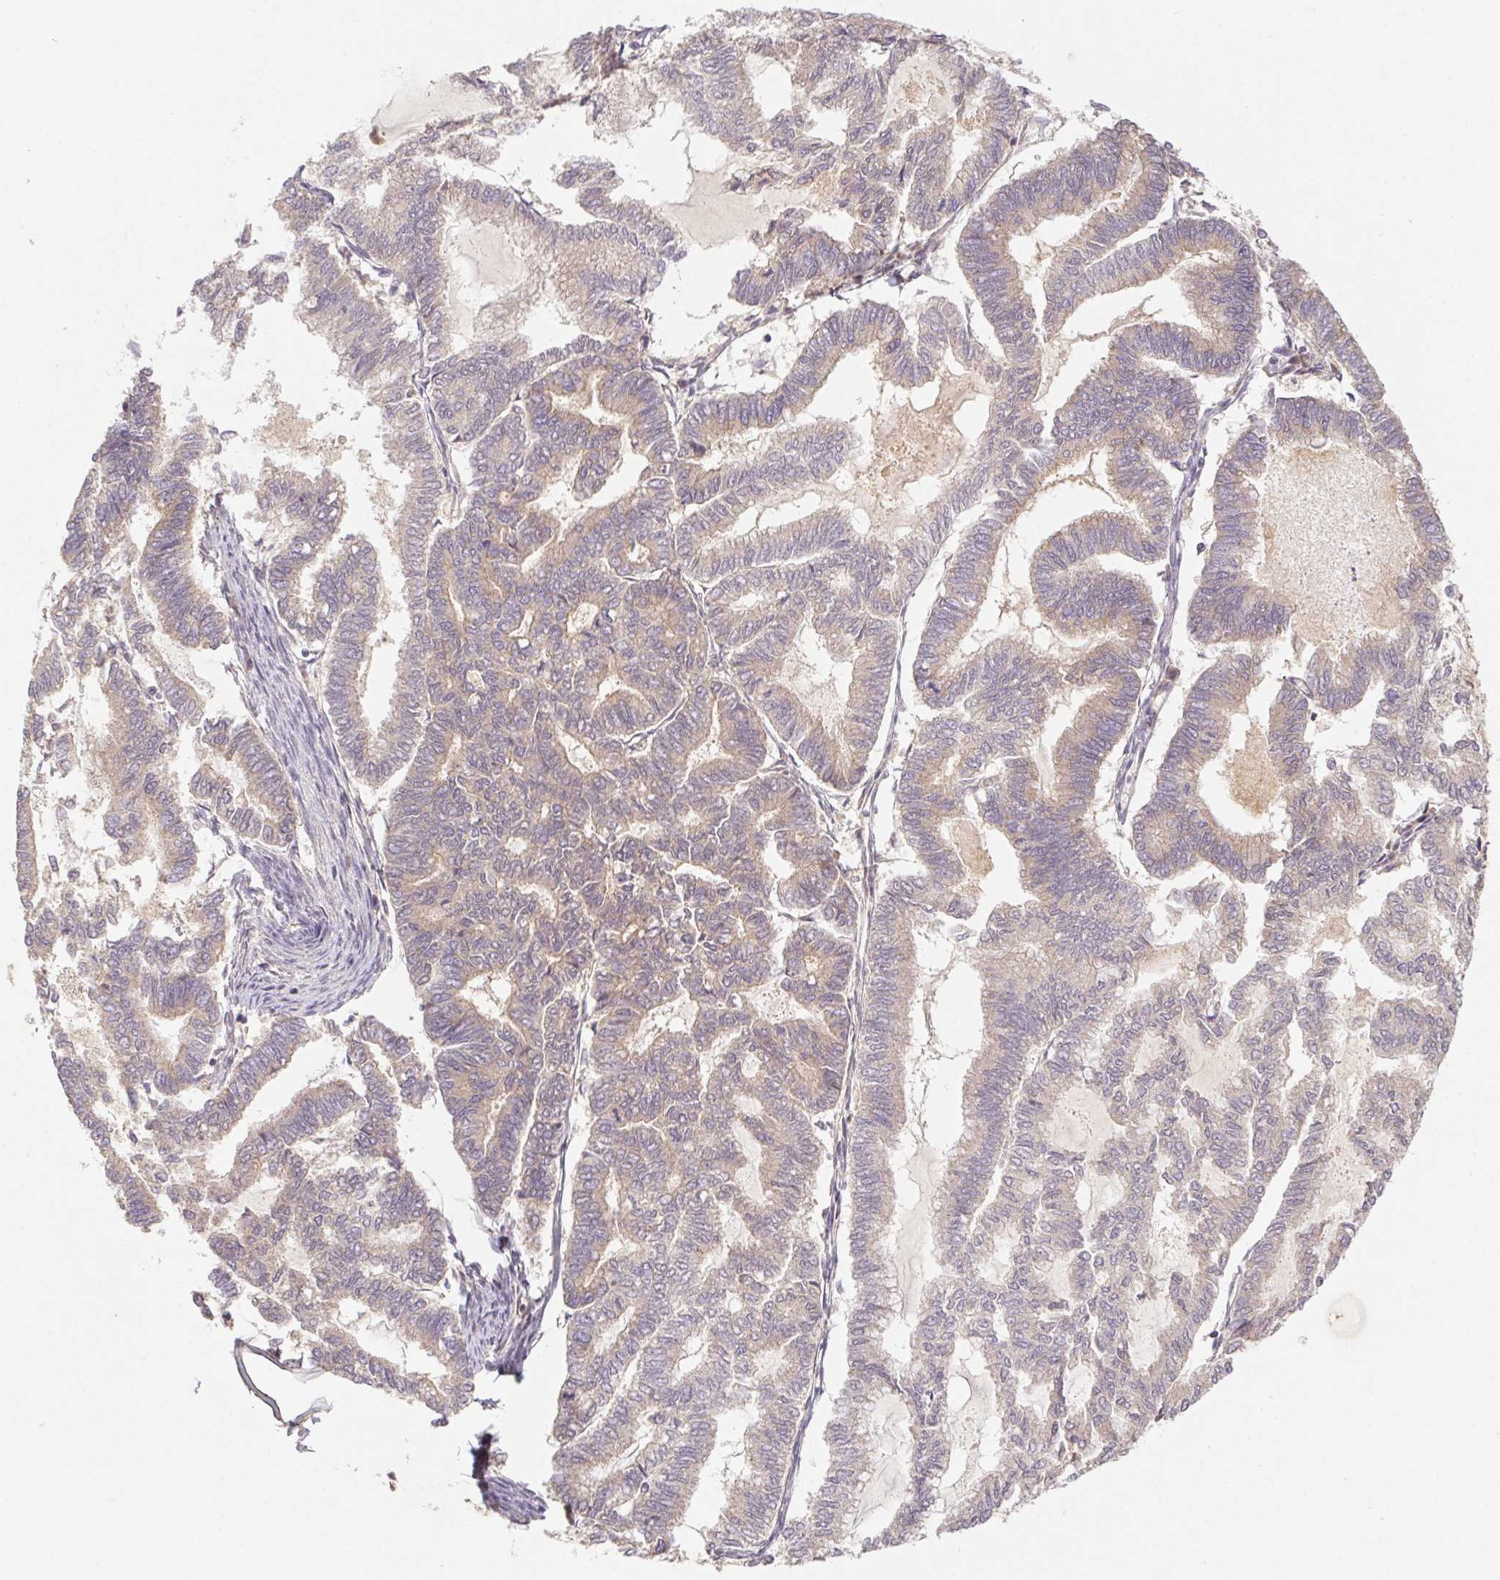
{"staining": {"intensity": "moderate", "quantity": "25%-75%", "location": "cytoplasmic/membranous"}, "tissue": "endometrial cancer", "cell_type": "Tumor cells", "image_type": "cancer", "snomed": [{"axis": "morphology", "description": "Adenocarcinoma, NOS"}, {"axis": "topography", "description": "Endometrium"}], "caption": "There is medium levels of moderate cytoplasmic/membranous positivity in tumor cells of endometrial adenocarcinoma, as demonstrated by immunohistochemical staining (brown color).", "gene": "MTHFD1", "patient": {"sex": "female", "age": 79}}